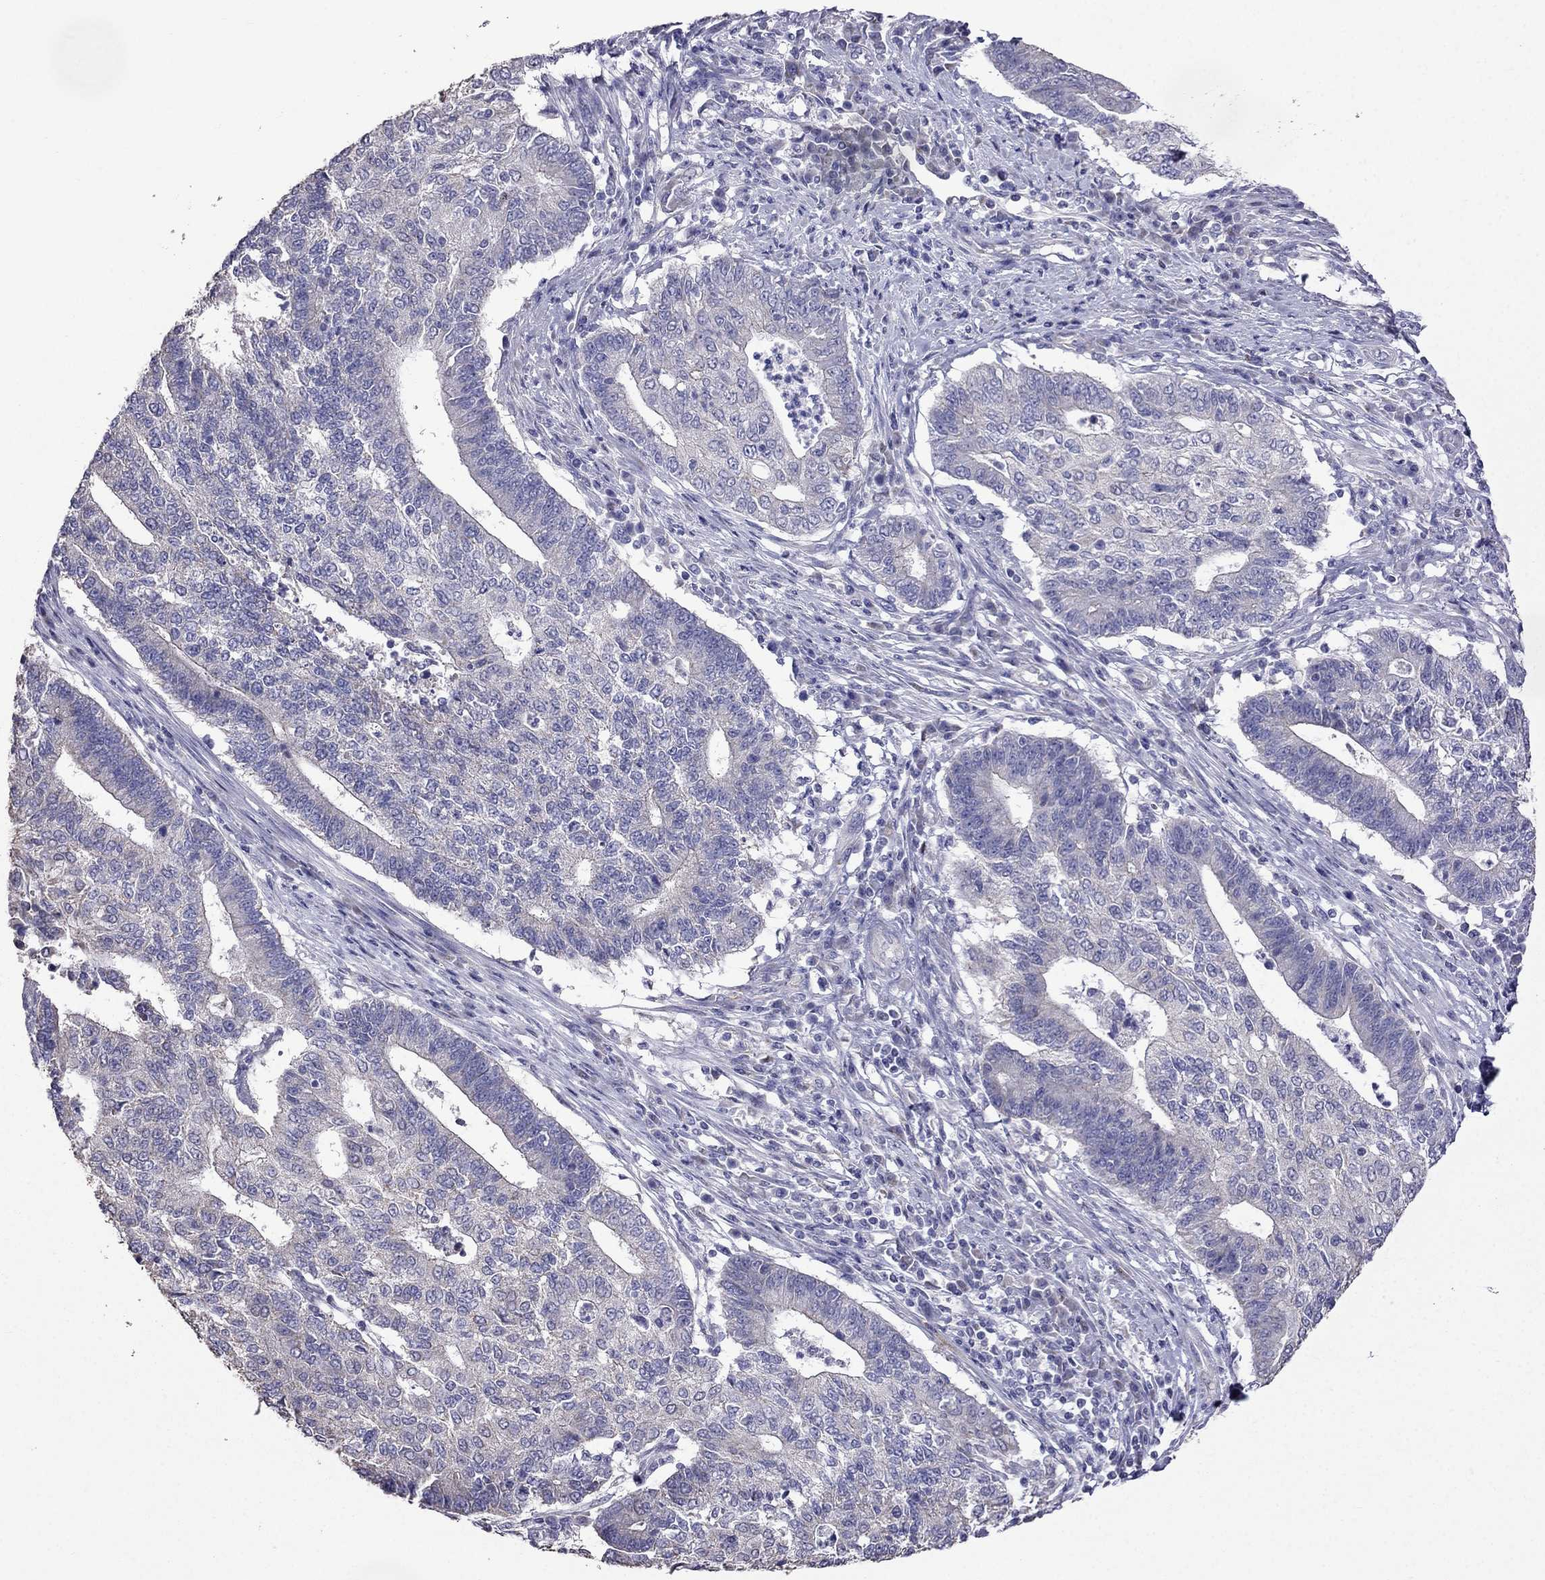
{"staining": {"intensity": "negative", "quantity": "none", "location": "none"}, "tissue": "endometrial cancer", "cell_type": "Tumor cells", "image_type": "cancer", "snomed": [{"axis": "morphology", "description": "Adenocarcinoma, NOS"}, {"axis": "topography", "description": "Uterus"}, {"axis": "topography", "description": "Endometrium"}], "caption": "DAB immunohistochemical staining of human endometrial cancer demonstrates no significant positivity in tumor cells.", "gene": "AK5", "patient": {"sex": "female", "age": 54}}